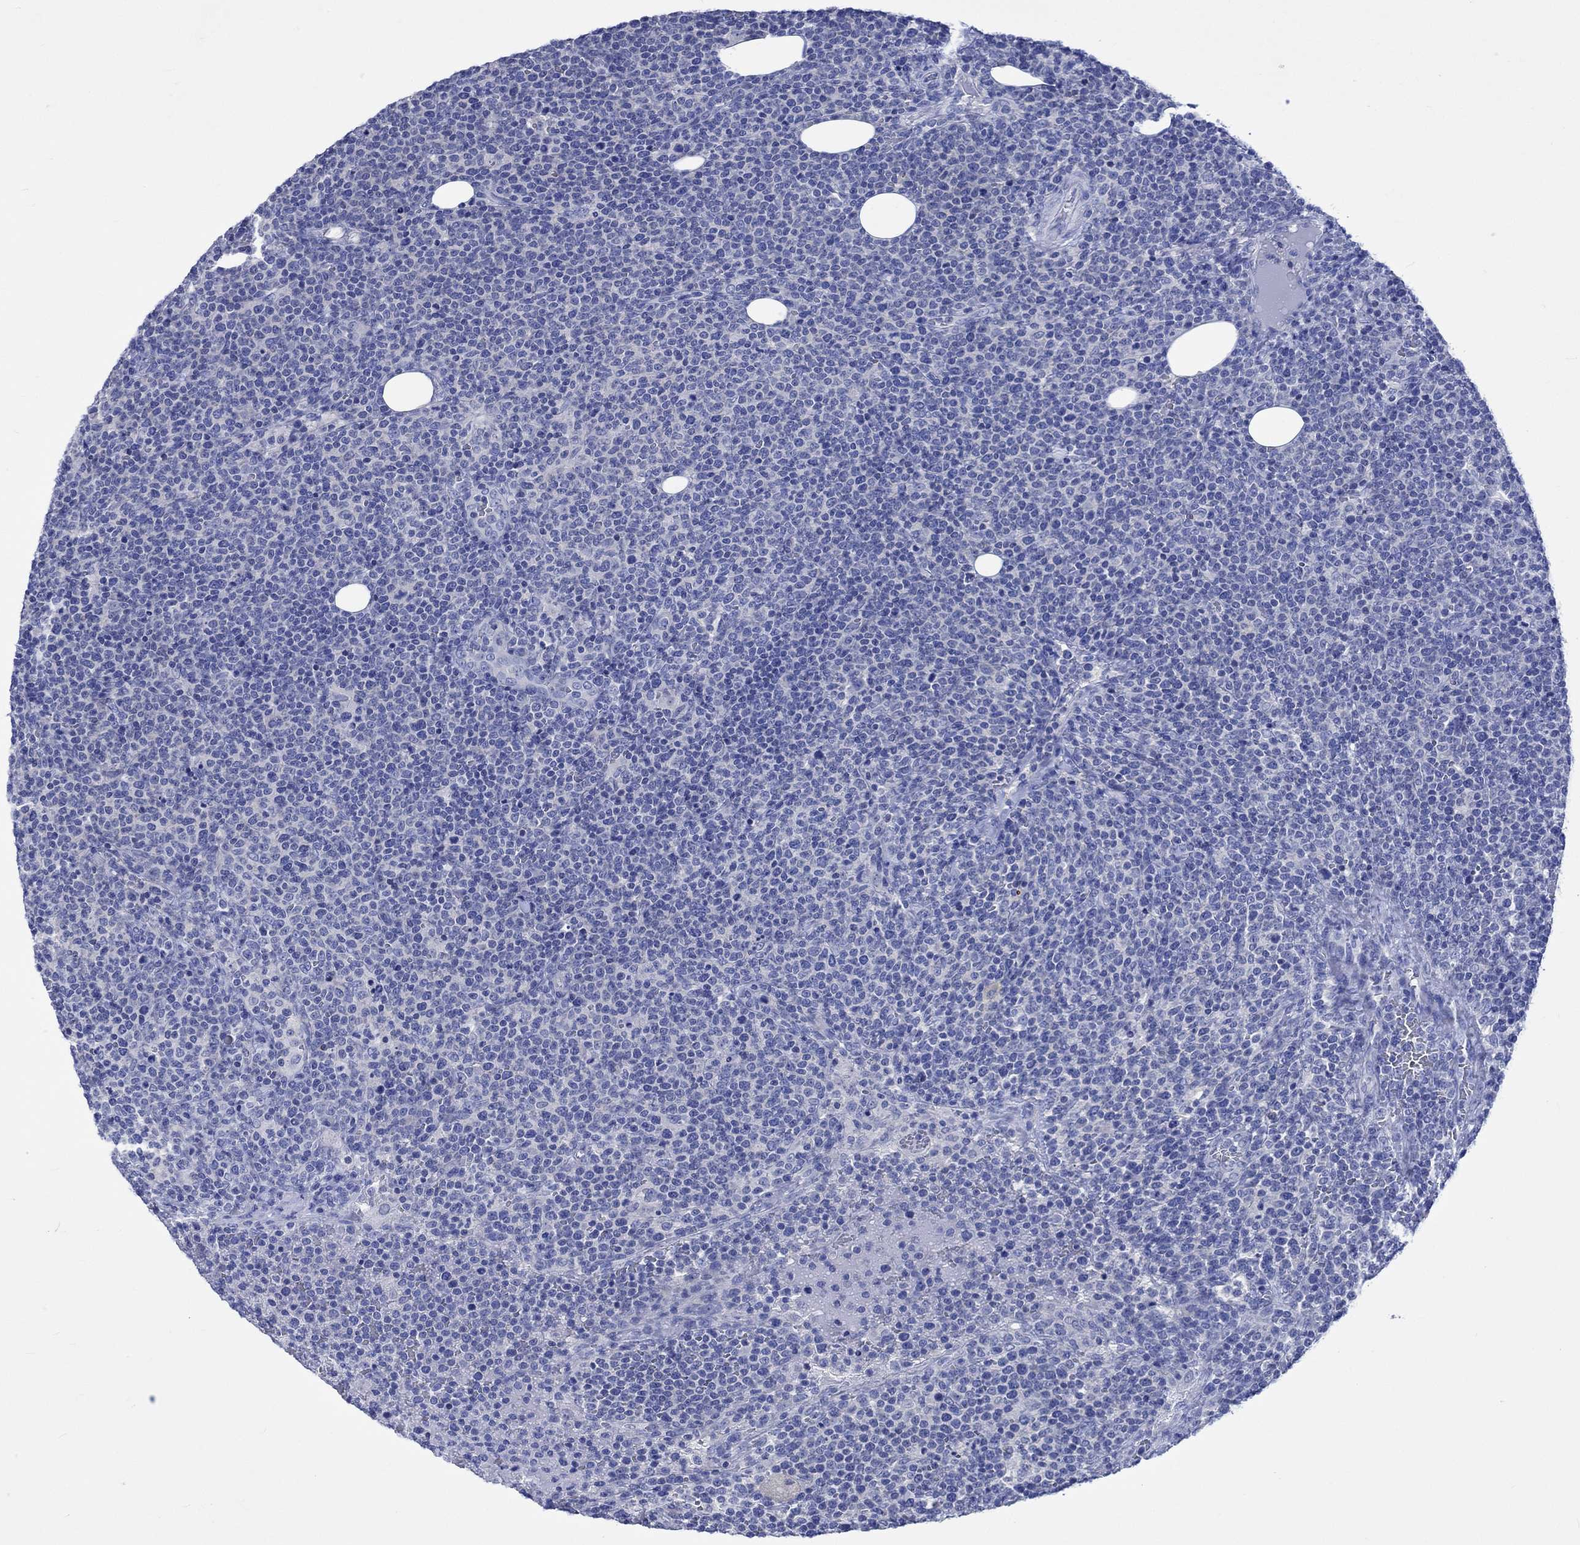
{"staining": {"intensity": "negative", "quantity": "none", "location": "none"}, "tissue": "lymphoma", "cell_type": "Tumor cells", "image_type": "cancer", "snomed": [{"axis": "morphology", "description": "Malignant lymphoma, non-Hodgkin's type, High grade"}, {"axis": "topography", "description": "Lymph node"}], "caption": "DAB (3,3'-diaminobenzidine) immunohistochemical staining of human high-grade malignant lymphoma, non-Hodgkin's type displays no significant staining in tumor cells.", "gene": "PTPRN2", "patient": {"sex": "male", "age": 61}}